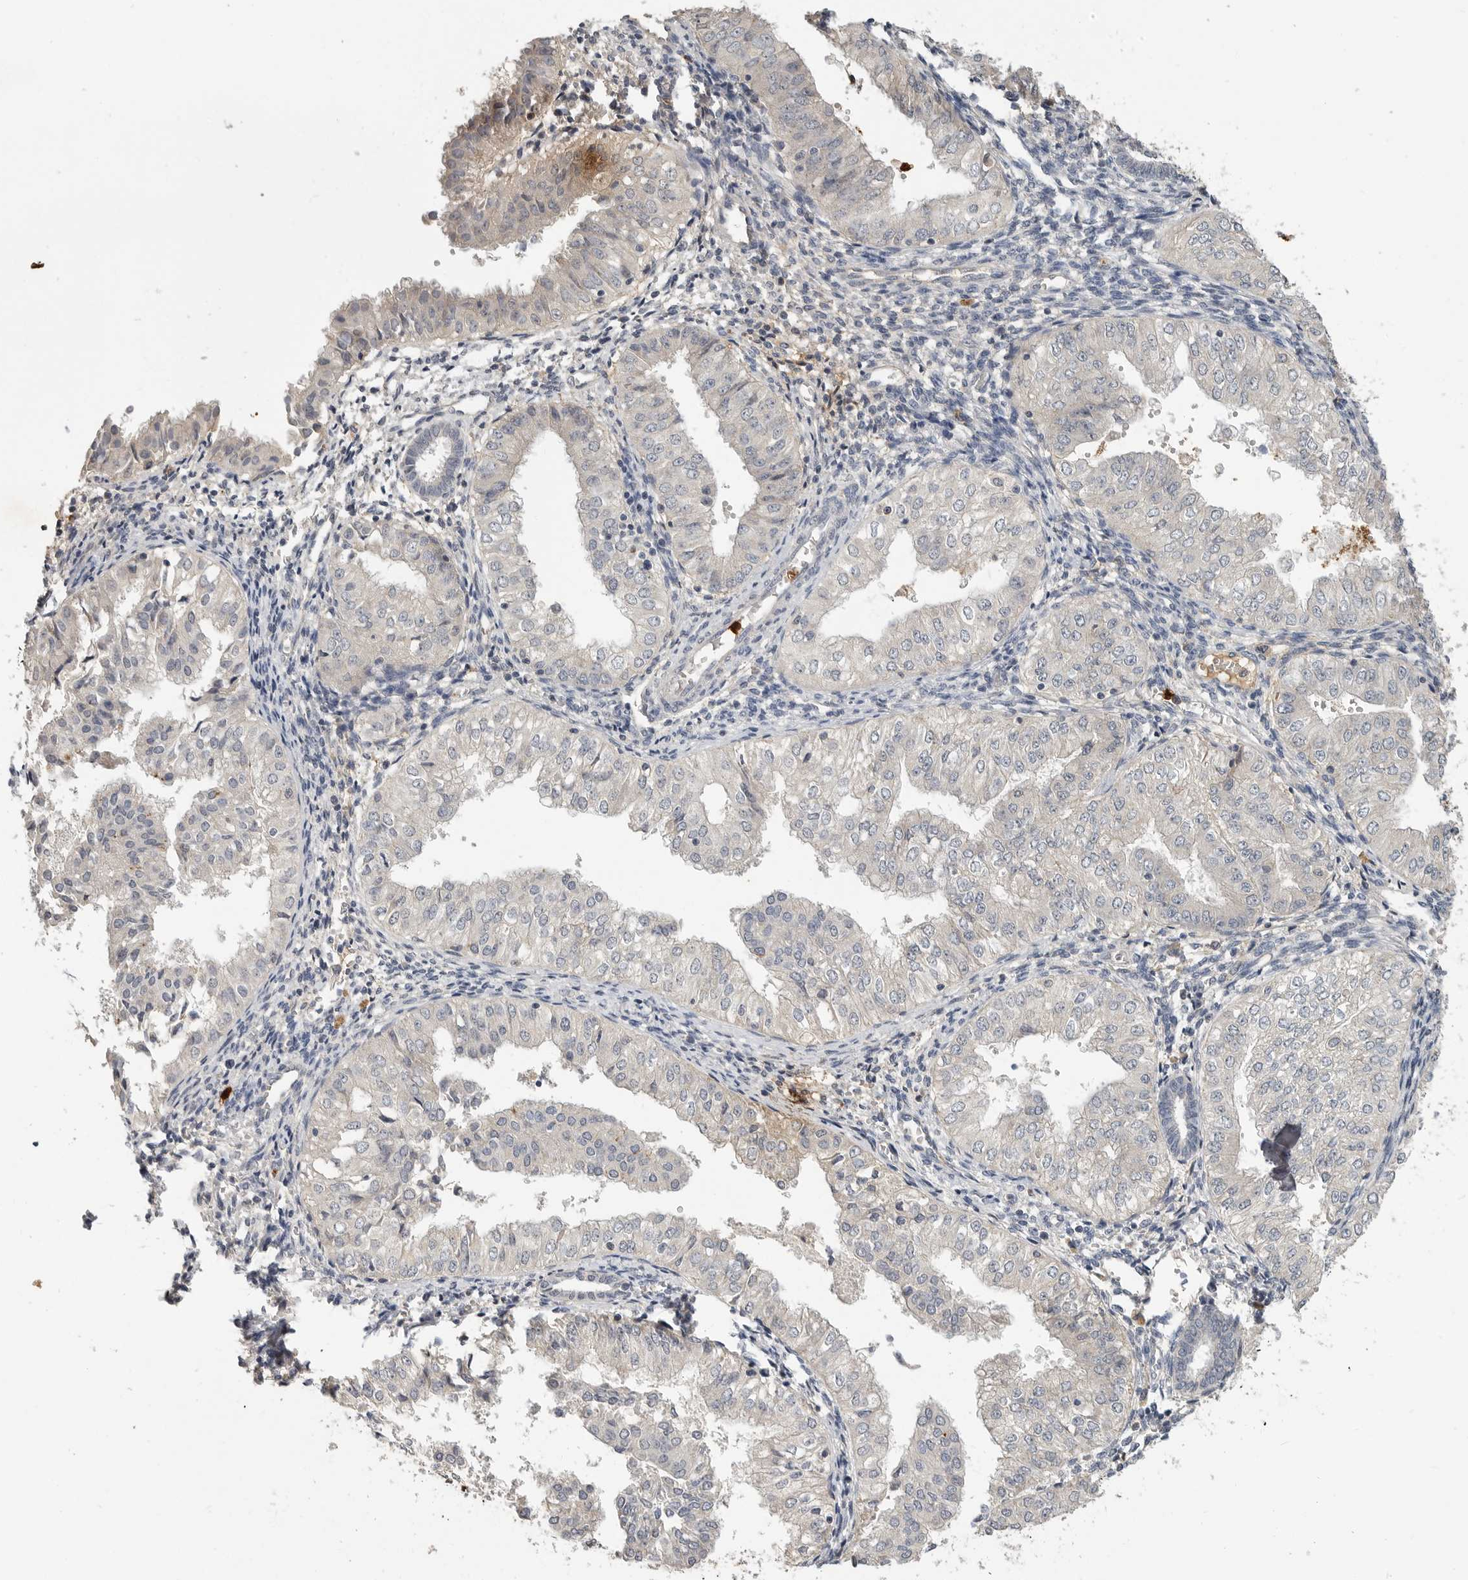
{"staining": {"intensity": "negative", "quantity": "none", "location": "none"}, "tissue": "endometrial cancer", "cell_type": "Tumor cells", "image_type": "cancer", "snomed": [{"axis": "morphology", "description": "Normal tissue, NOS"}, {"axis": "morphology", "description": "Adenocarcinoma, NOS"}, {"axis": "topography", "description": "Endometrium"}], "caption": "IHC image of human endometrial cancer stained for a protein (brown), which shows no positivity in tumor cells.", "gene": "LTBR", "patient": {"sex": "female", "age": 53}}